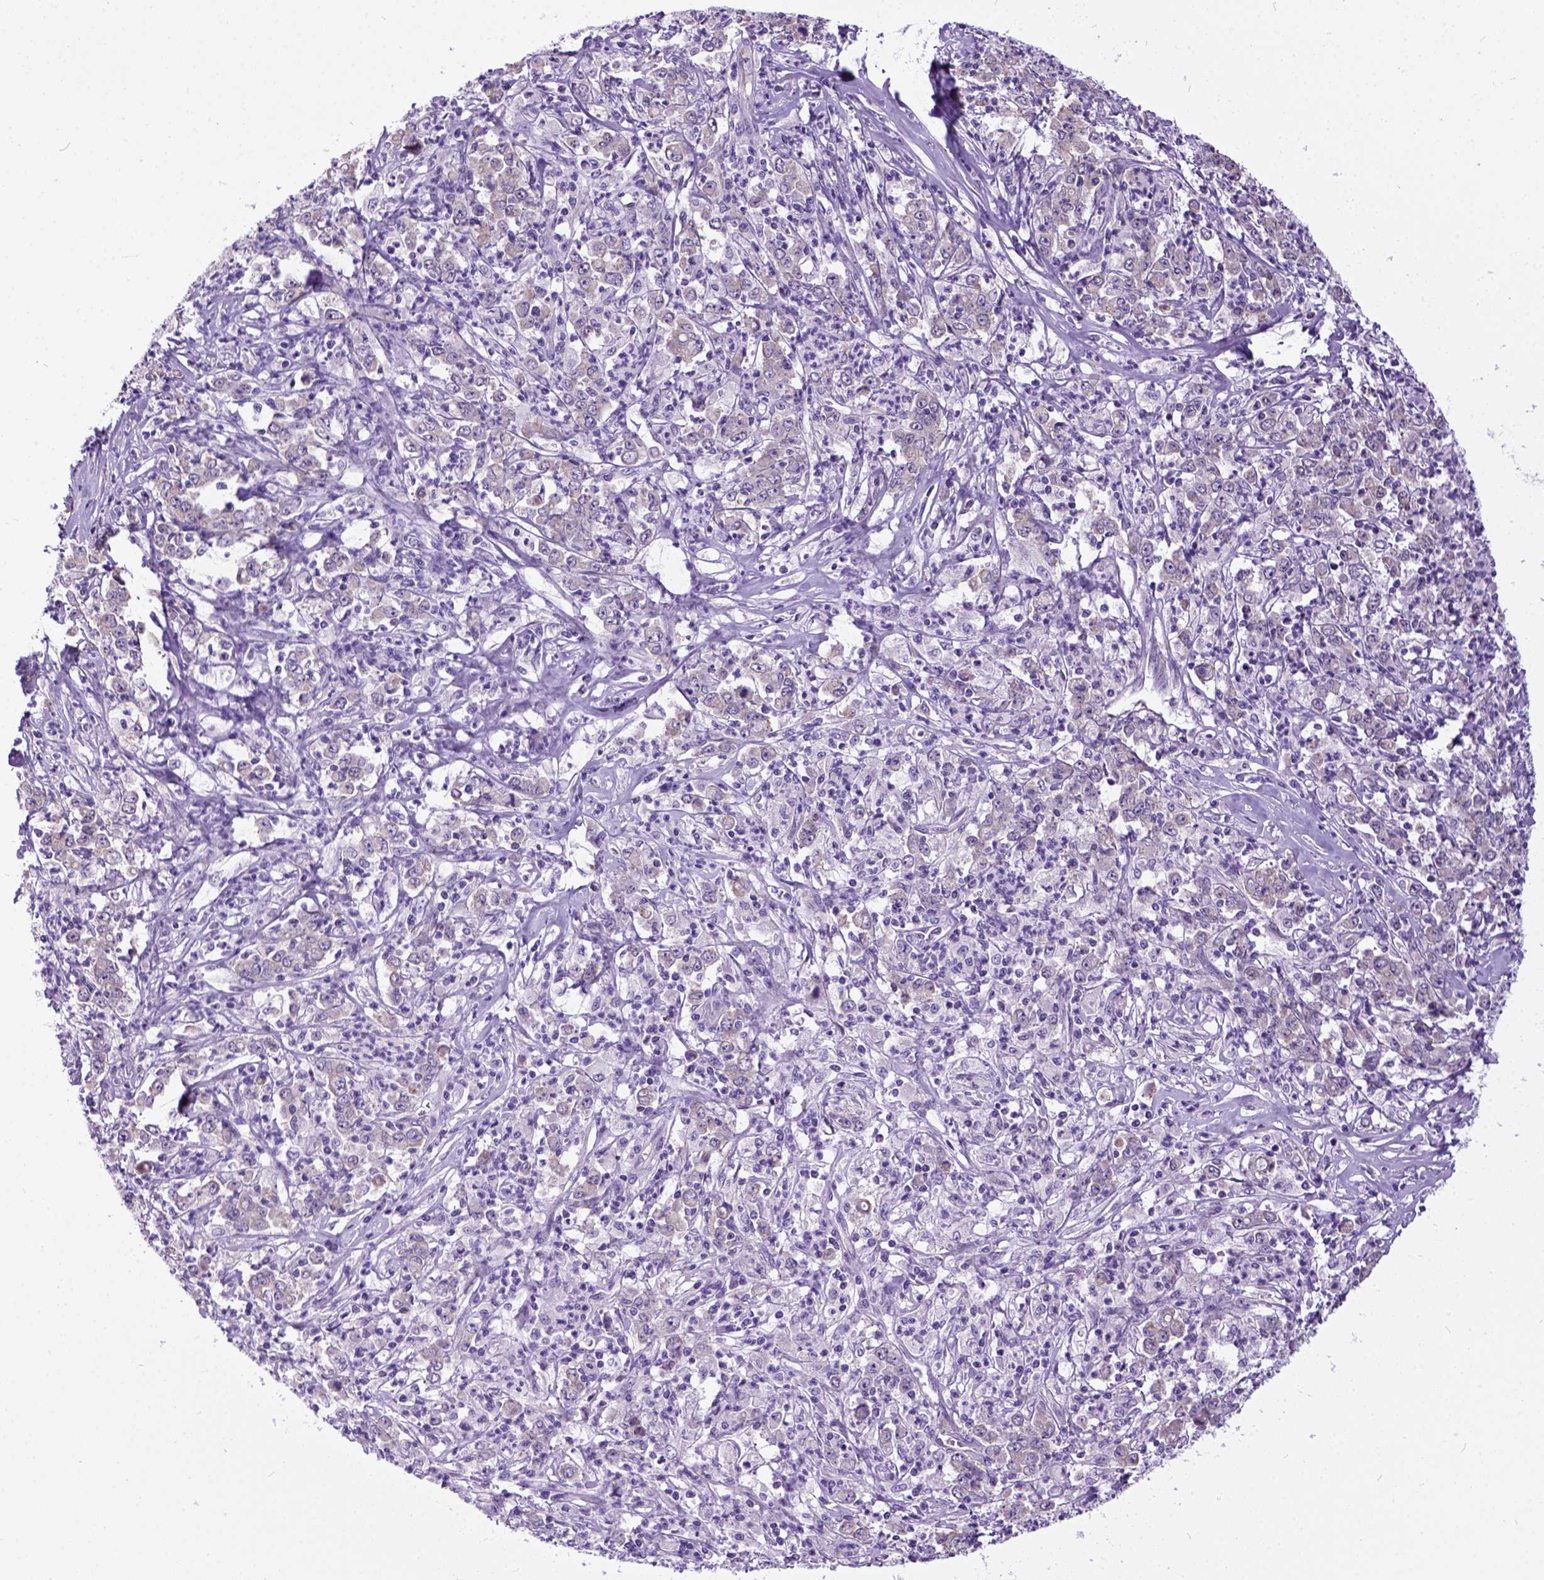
{"staining": {"intensity": "weak", "quantity": "25%-75%", "location": "cytoplasmic/membranous"}, "tissue": "stomach cancer", "cell_type": "Tumor cells", "image_type": "cancer", "snomed": [{"axis": "morphology", "description": "Adenocarcinoma, NOS"}, {"axis": "topography", "description": "Stomach, lower"}], "caption": "A low amount of weak cytoplasmic/membranous positivity is present in about 25%-75% of tumor cells in stomach cancer tissue.", "gene": "NEK5", "patient": {"sex": "female", "age": 71}}